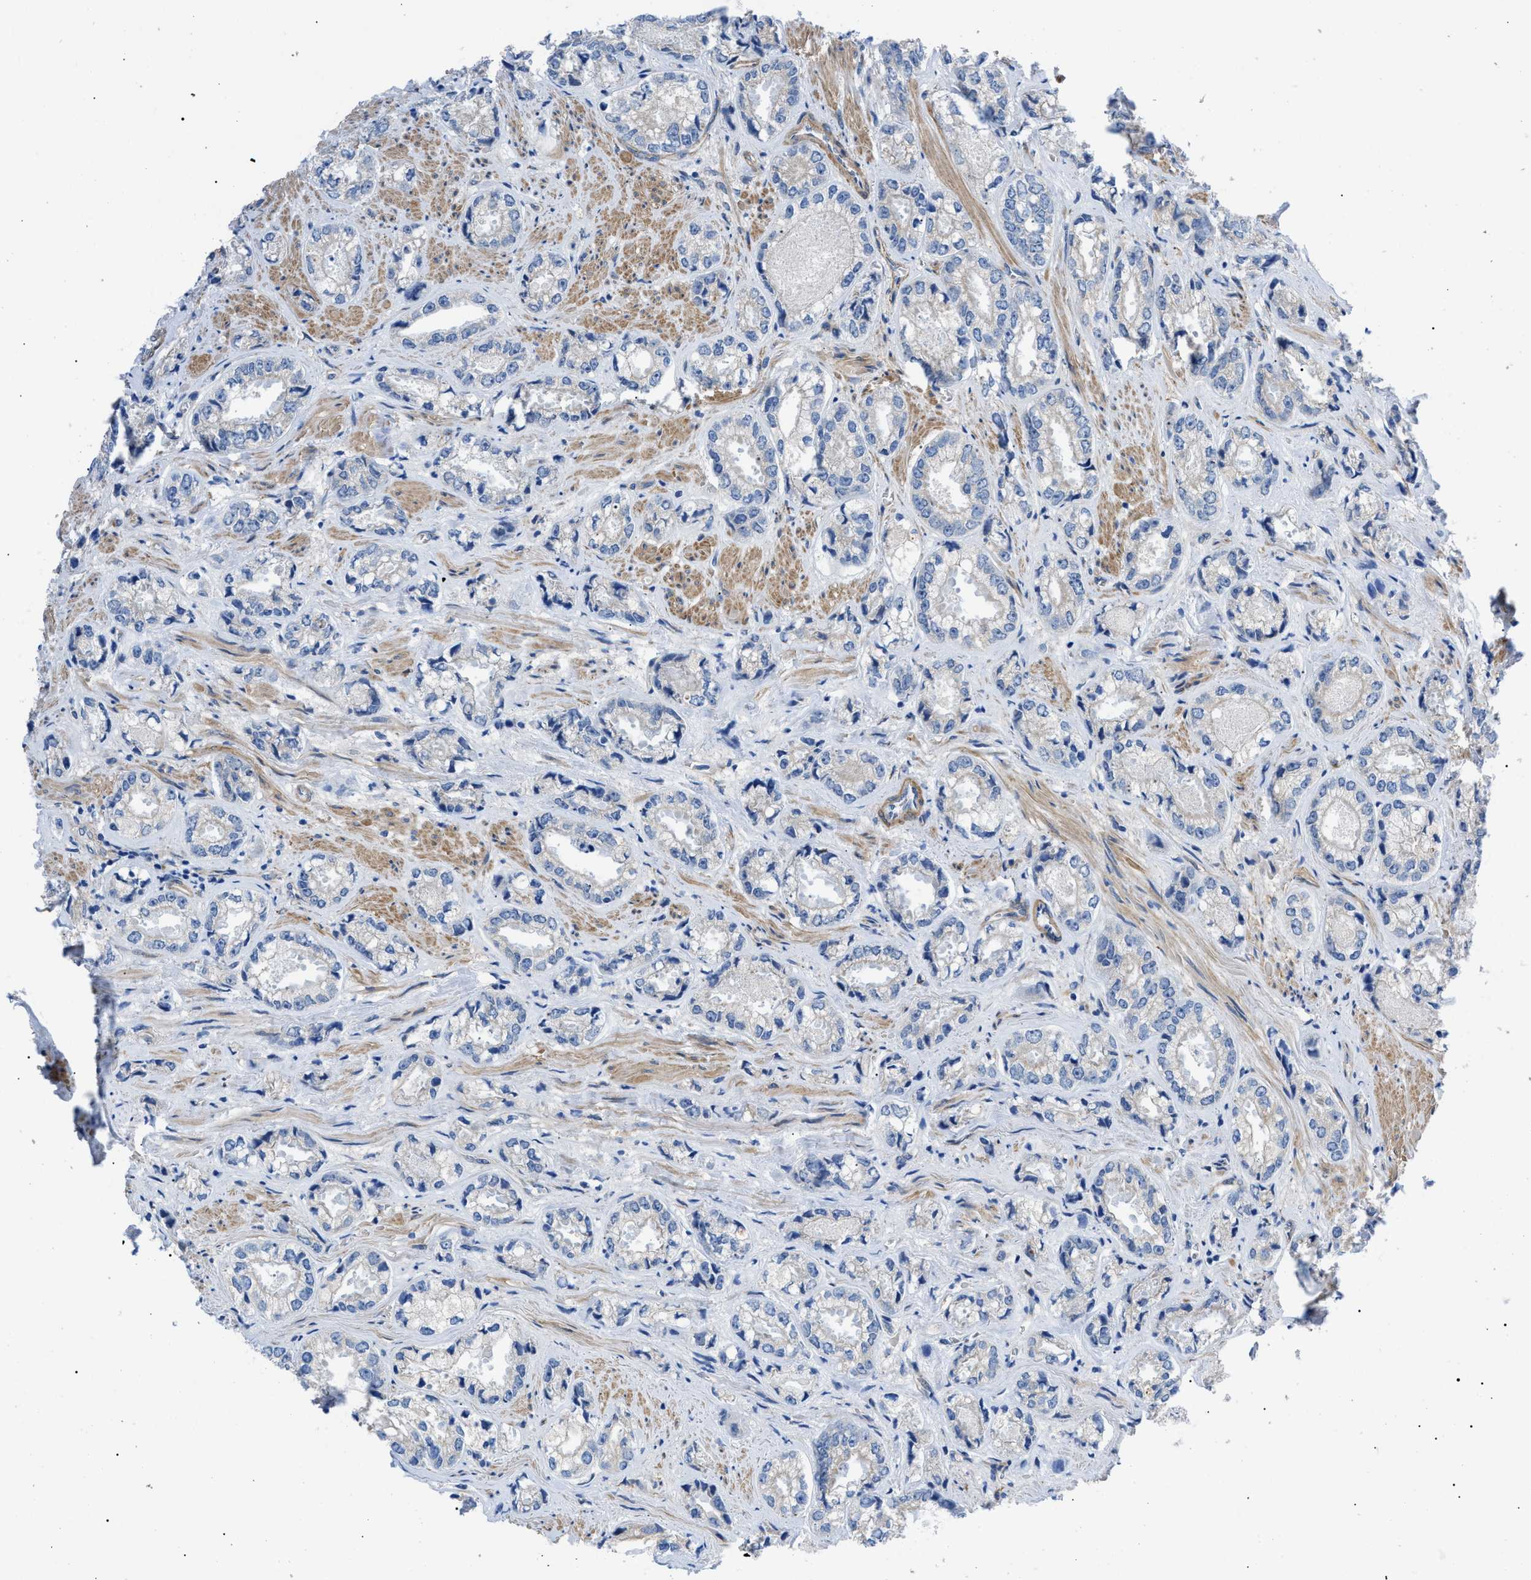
{"staining": {"intensity": "negative", "quantity": "none", "location": "none"}, "tissue": "prostate cancer", "cell_type": "Tumor cells", "image_type": "cancer", "snomed": [{"axis": "morphology", "description": "Adenocarcinoma, High grade"}, {"axis": "topography", "description": "Prostate"}], "caption": "Photomicrograph shows no protein positivity in tumor cells of high-grade adenocarcinoma (prostate) tissue. (Immunohistochemistry, brightfield microscopy, high magnification).", "gene": "MYO10", "patient": {"sex": "male", "age": 61}}